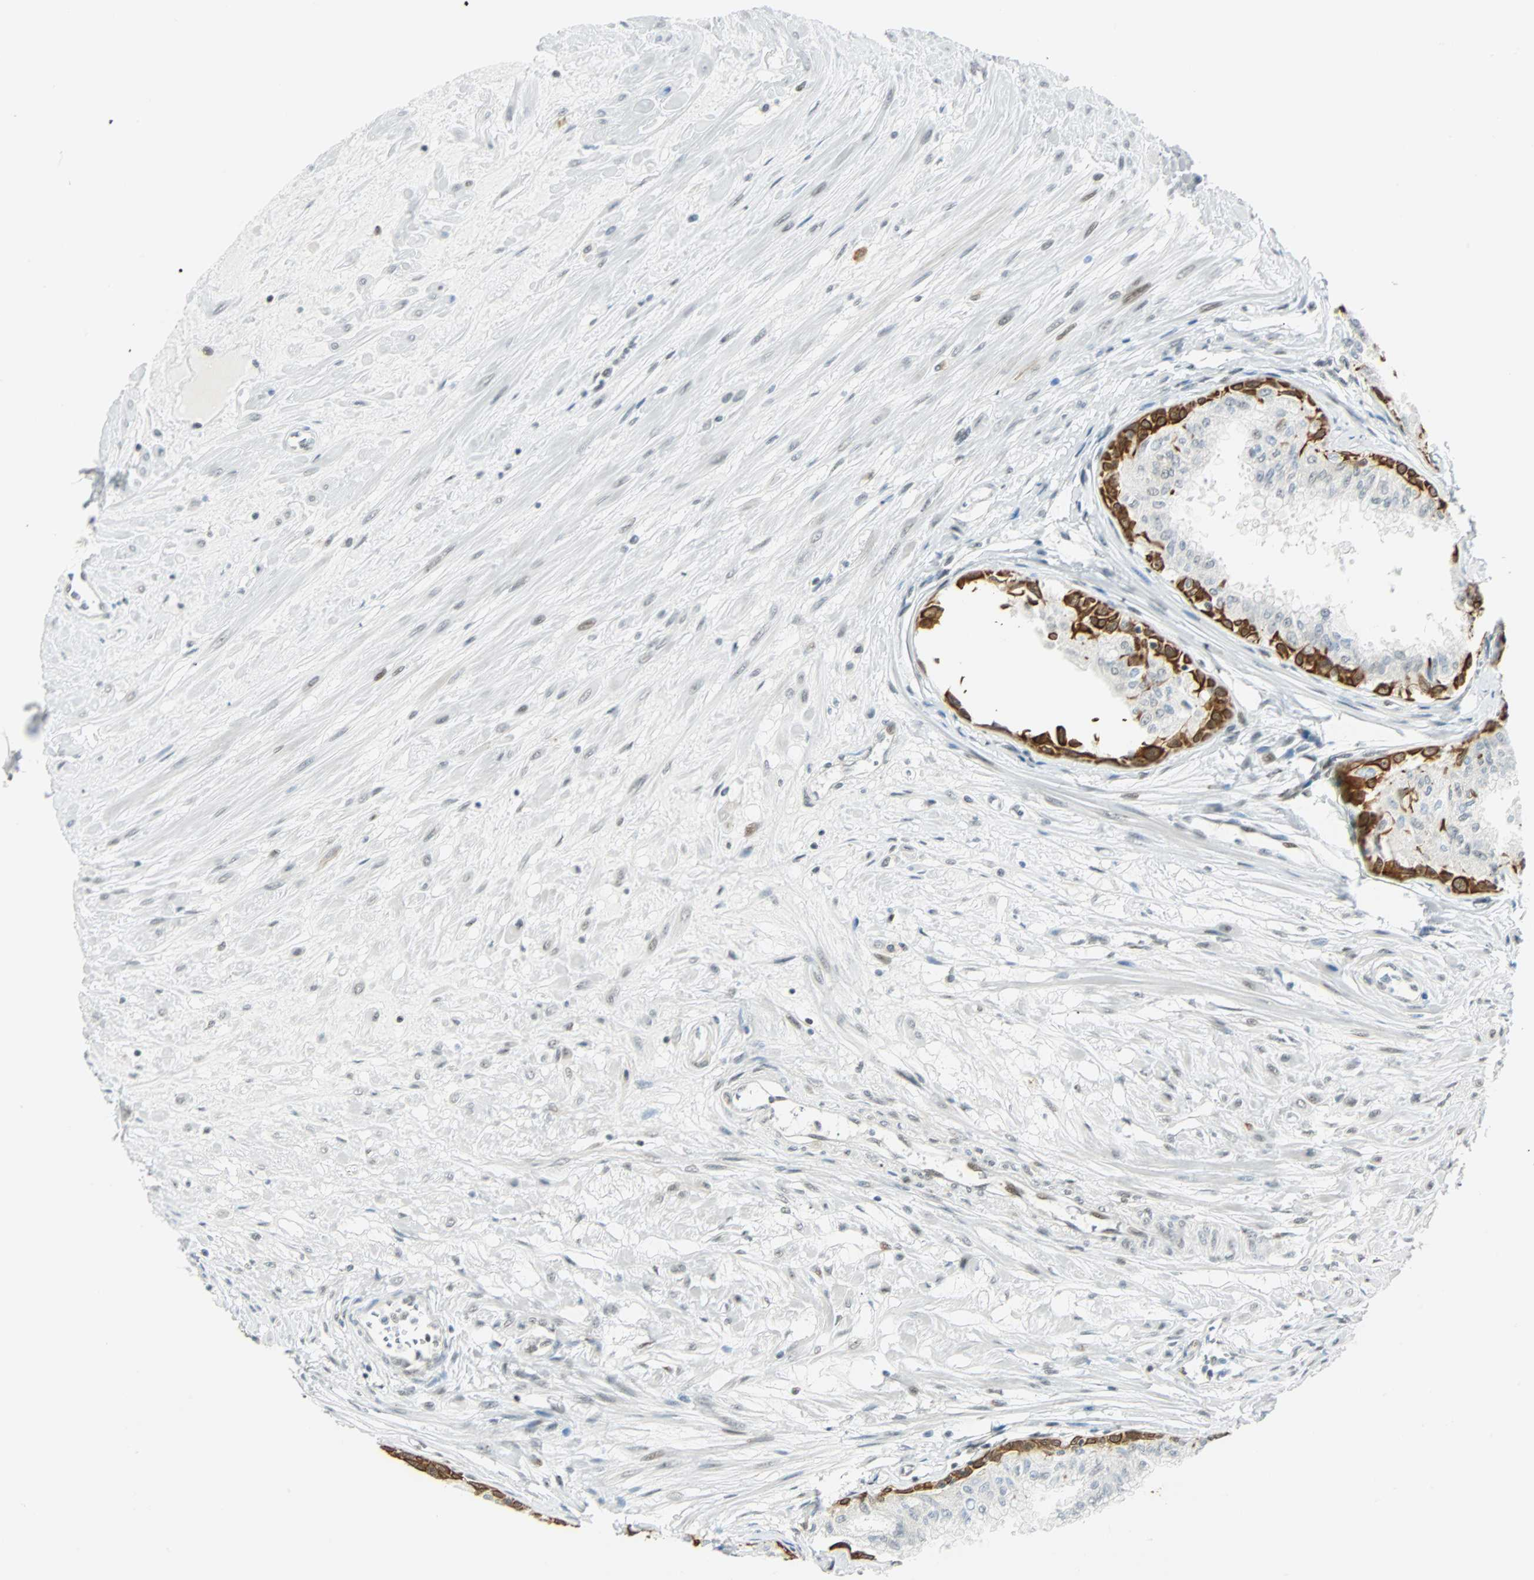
{"staining": {"intensity": "weak", "quantity": ">75%", "location": "nuclear"}, "tissue": "prostate", "cell_type": "Glandular cells", "image_type": "normal", "snomed": [{"axis": "morphology", "description": "Normal tissue, NOS"}, {"axis": "topography", "description": "Prostate"}, {"axis": "topography", "description": "Seminal veicle"}], "caption": "Protein analysis of benign prostate displays weak nuclear positivity in about >75% of glandular cells.", "gene": "NELFE", "patient": {"sex": "male", "age": 60}}